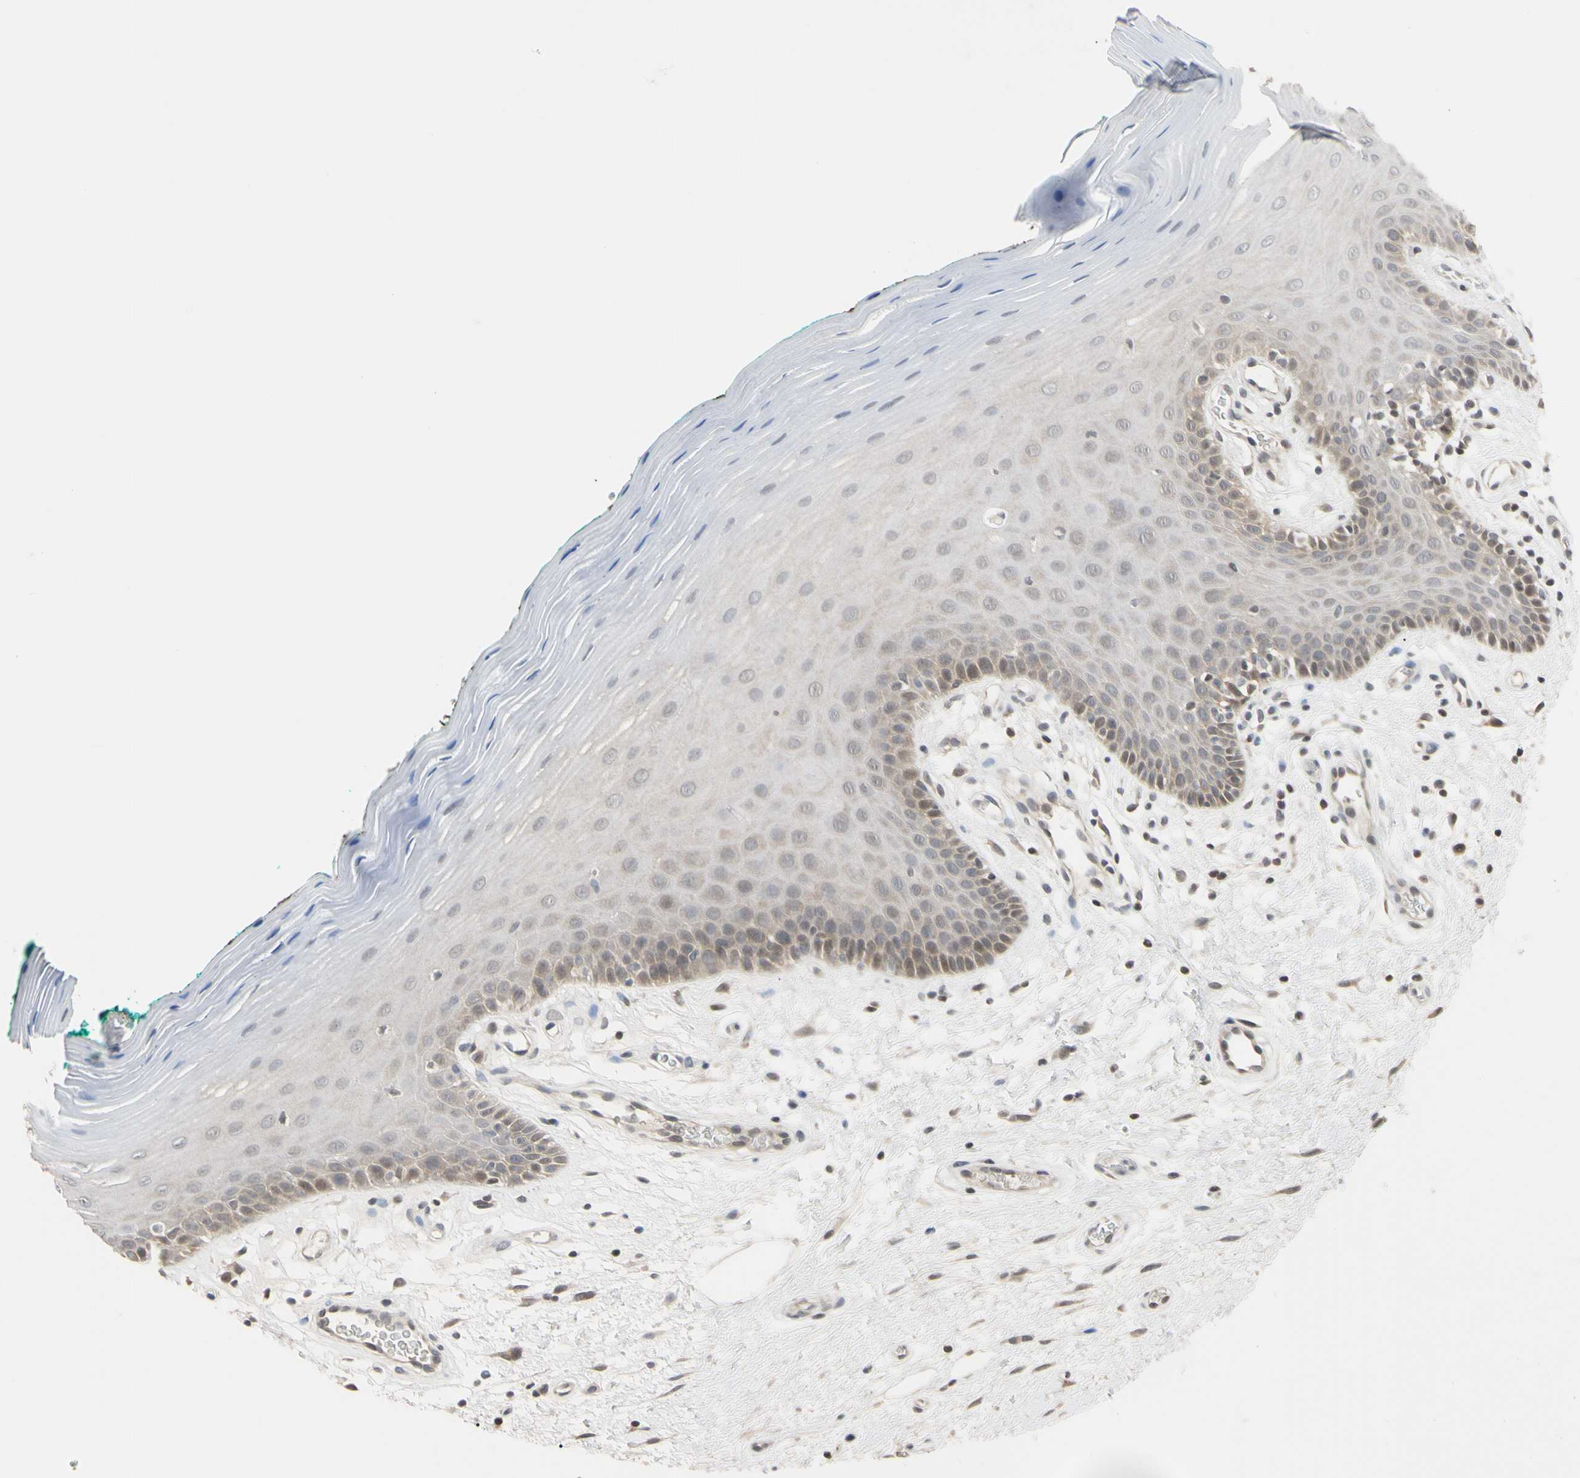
{"staining": {"intensity": "weak", "quantity": "25%-75%", "location": "cytoplasmic/membranous"}, "tissue": "oral mucosa", "cell_type": "Squamous epithelial cells", "image_type": "normal", "snomed": [{"axis": "morphology", "description": "Normal tissue, NOS"}, {"axis": "topography", "description": "Skeletal muscle"}, {"axis": "topography", "description": "Oral tissue"}], "caption": "Brown immunohistochemical staining in benign human oral mucosa reveals weak cytoplasmic/membranous staining in approximately 25%-75% of squamous epithelial cells. The staining was performed using DAB, with brown indicating positive protein expression. Nuclei are stained blue with hematoxylin.", "gene": "UBE2I", "patient": {"sex": "male", "age": 58}}